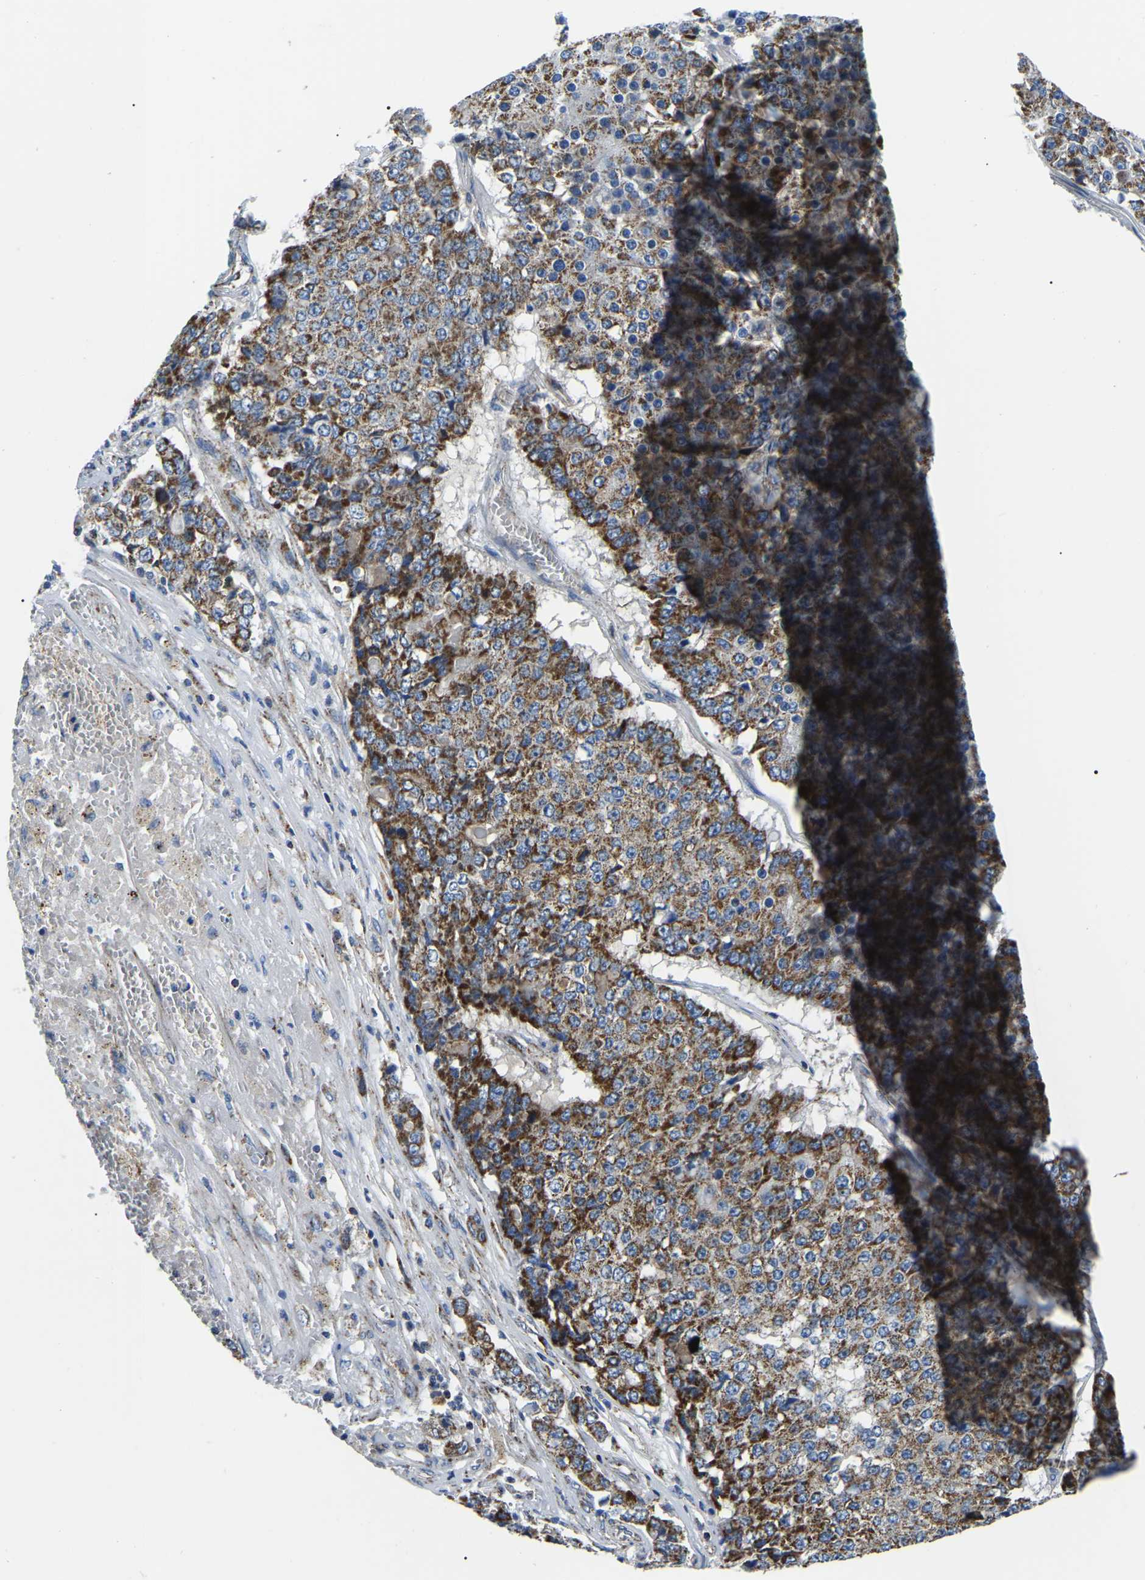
{"staining": {"intensity": "moderate", "quantity": ">75%", "location": "cytoplasmic/membranous"}, "tissue": "pancreatic cancer", "cell_type": "Tumor cells", "image_type": "cancer", "snomed": [{"axis": "morphology", "description": "Adenocarcinoma, NOS"}, {"axis": "topography", "description": "Pancreas"}], "caption": "Immunohistochemical staining of pancreatic adenocarcinoma demonstrates medium levels of moderate cytoplasmic/membranous positivity in about >75% of tumor cells.", "gene": "PPM1E", "patient": {"sex": "male", "age": 50}}